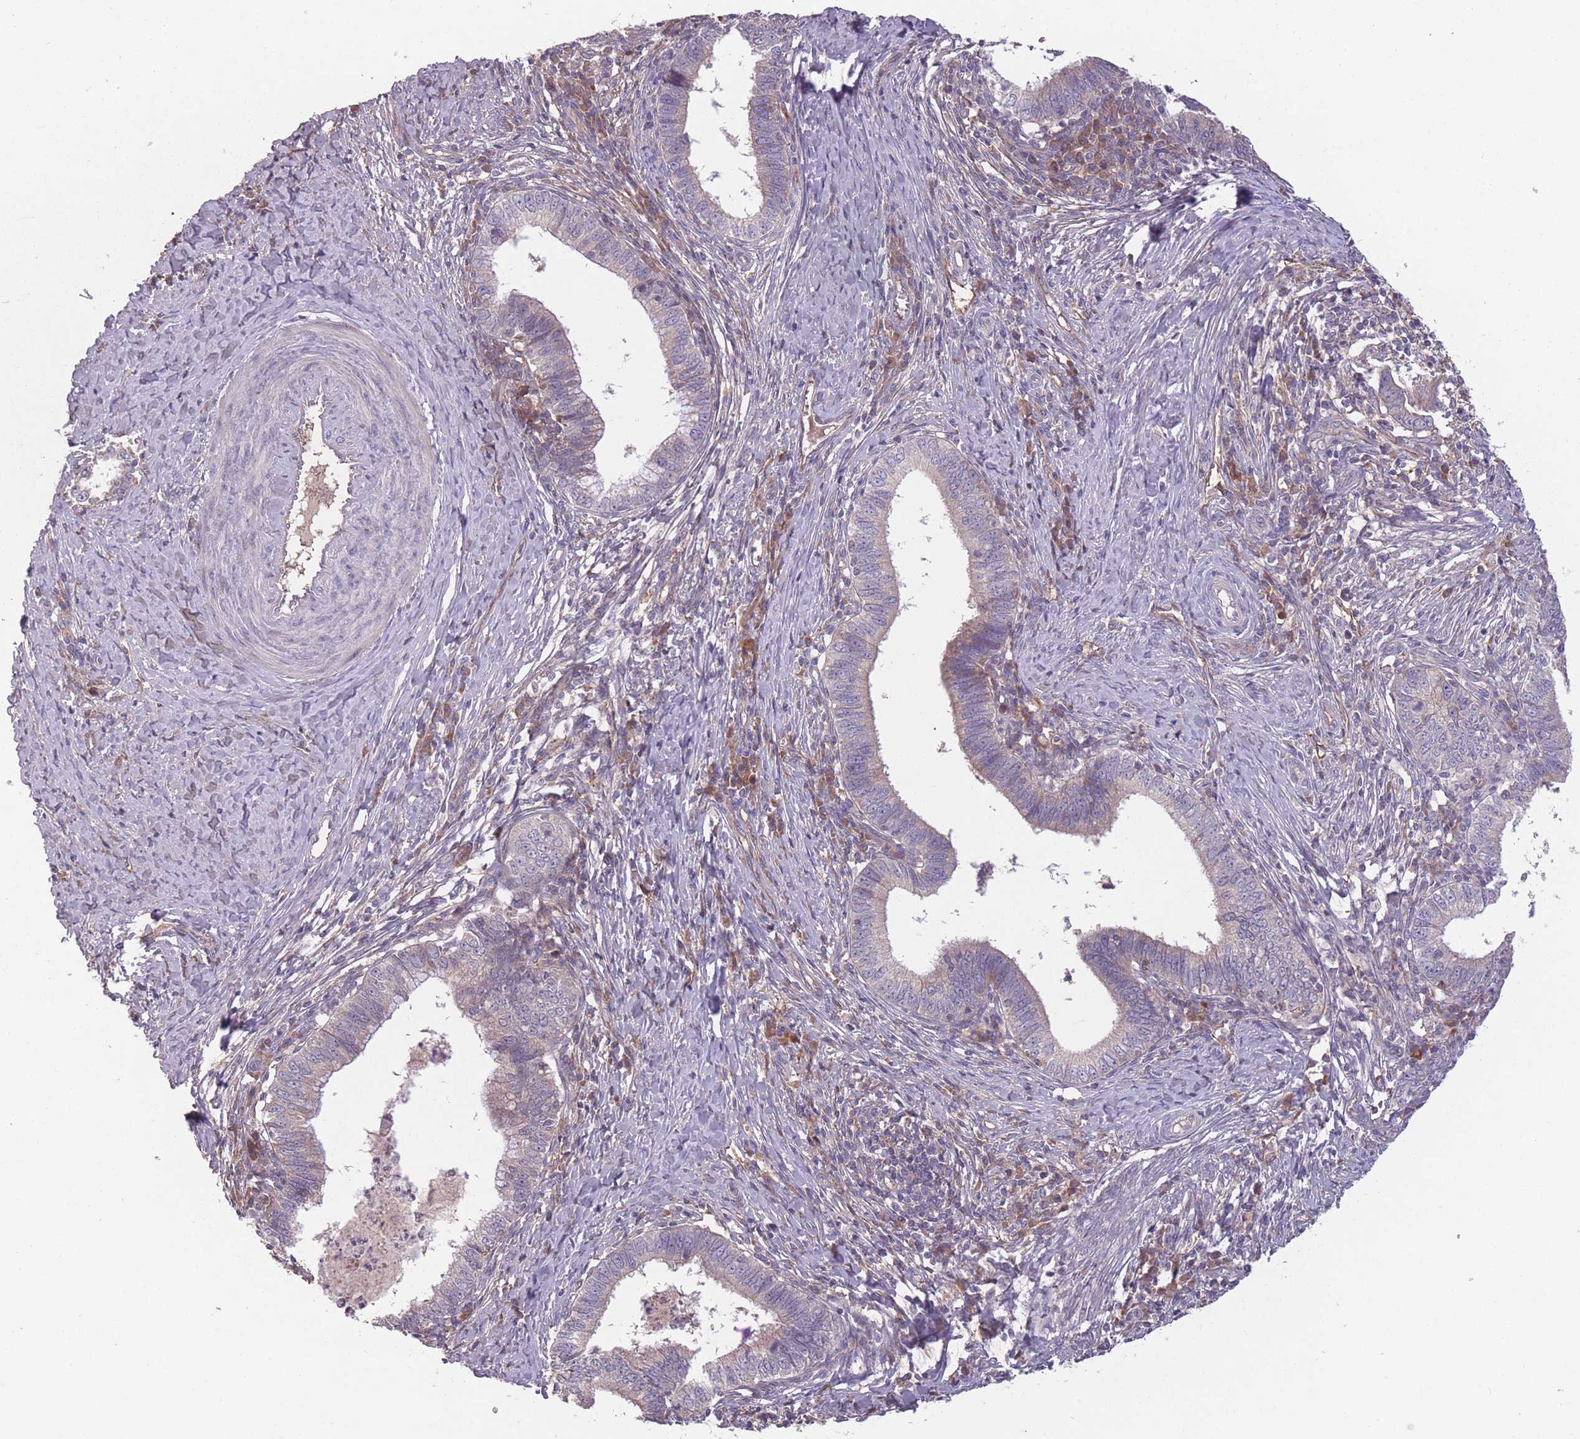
{"staining": {"intensity": "negative", "quantity": "none", "location": "none"}, "tissue": "cervical cancer", "cell_type": "Tumor cells", "image_type": "cancer", "snomed": [{"axis": "morphology", "description": "Adenocarcinoma, NOS"}, {"axis": "topography", "description": "Cervix"}], "caption": "Immunohistochemistry of cervical adenocarcinoma demonstrates no staining in tumor cells.", "gene": "OR2V2", "patient": {"sex": "female", "age": 36}}